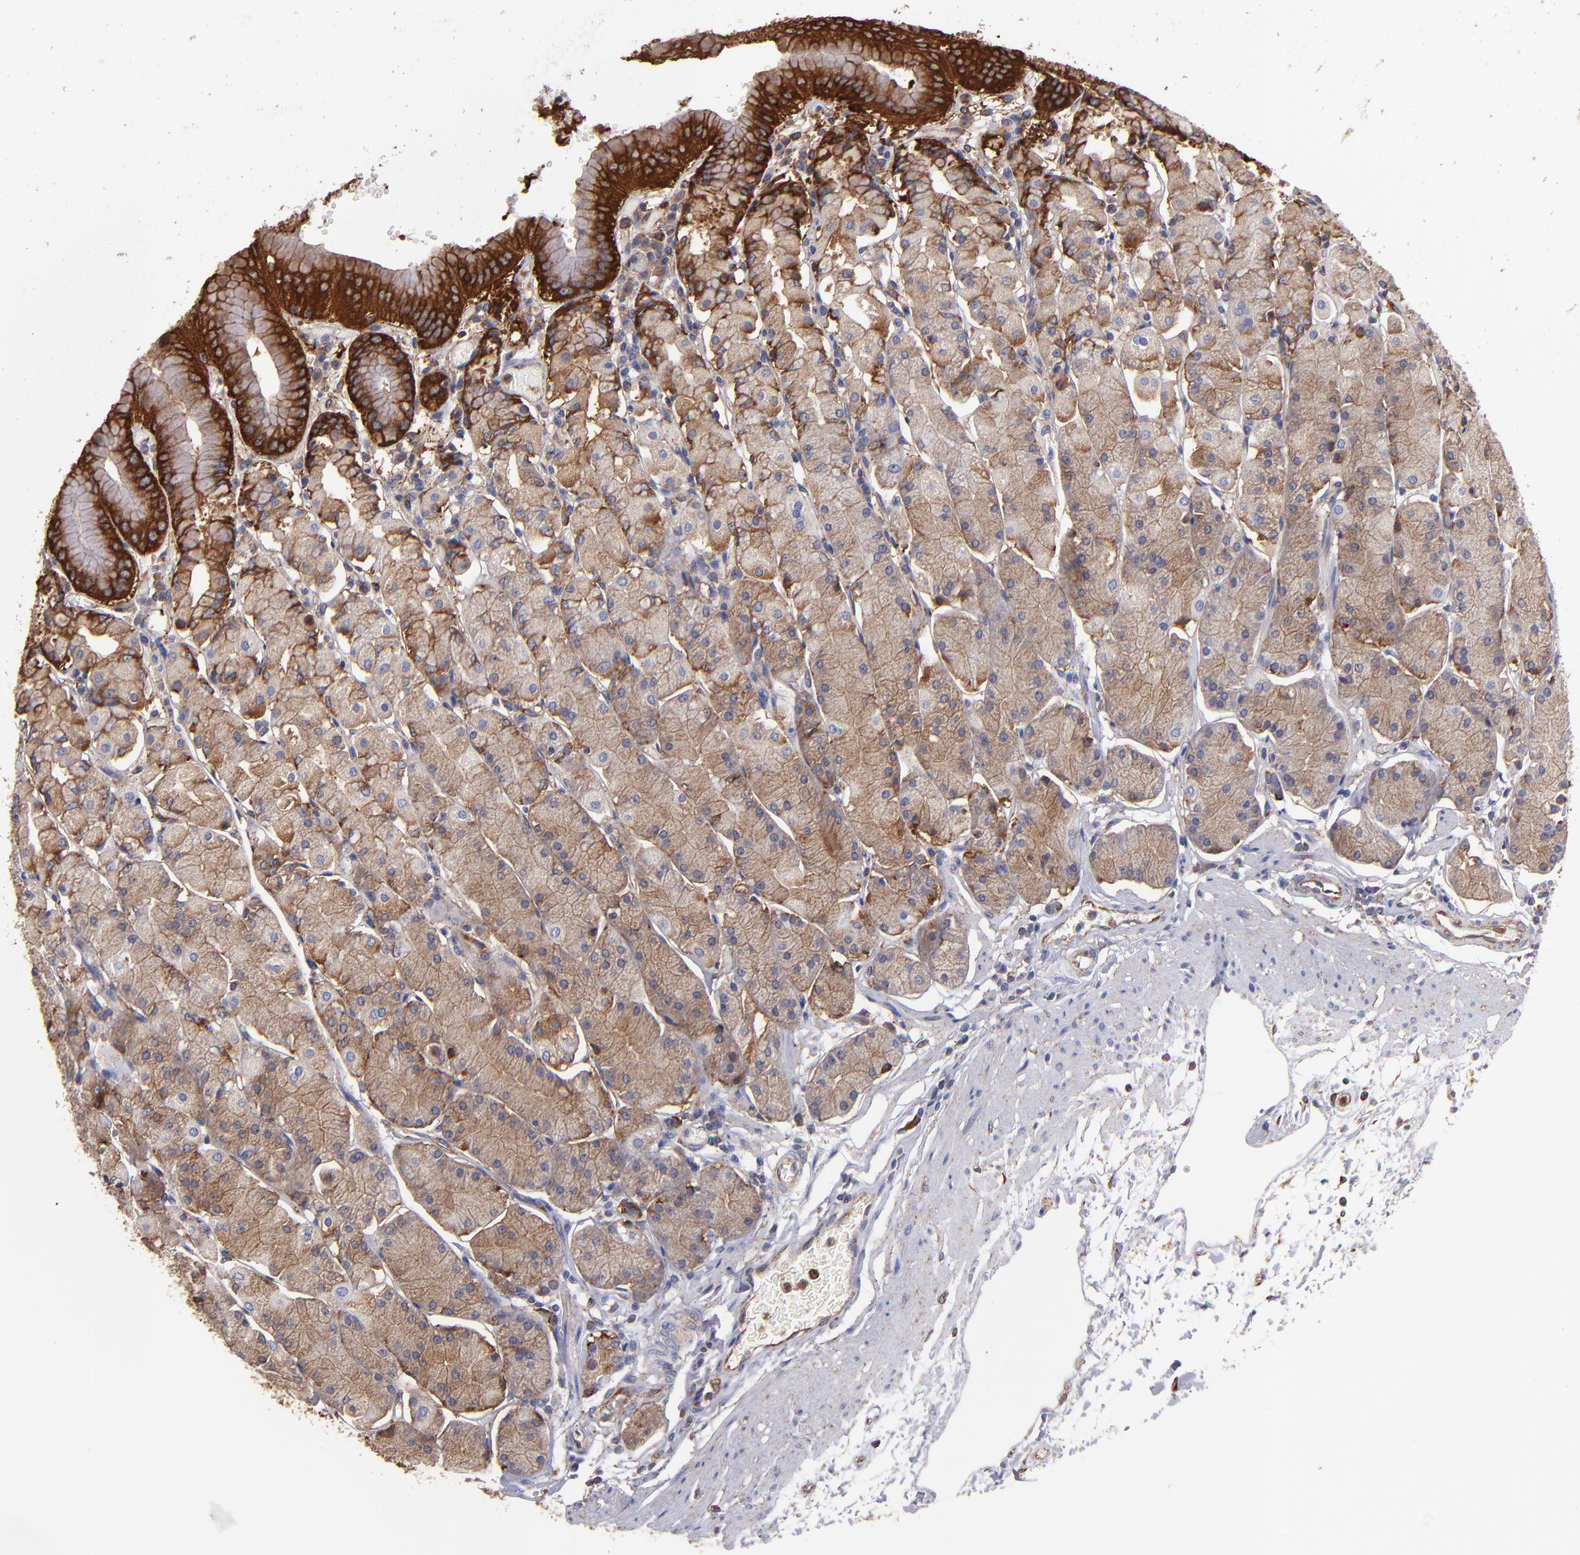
{"staining": {"intensity": "strong", "quantity": "<25%", "location": "cytoplasmic/membranous"}, "tissue": "stomach", "cell_type": "Glandular cells", "image_type": "normal", "snomed": [{"axis": "morphology", "description": "Normal tissue, NOS"}, {"axis": "topography", "description": "Stomach, upper"}, {"axis": "topography", "description": "Stomach"}], "caption": "An immunohistochemistry (IHC) image of normal tissue is shown. Protein staining in brown shows strong cytoplasmic/membranous positivity in stomach within glandular cells. The protein of interest is shown in brown color, while the nuclei are stained blue.", "gene": "MVP", "patient": {"sex": "male", "age": 76}}